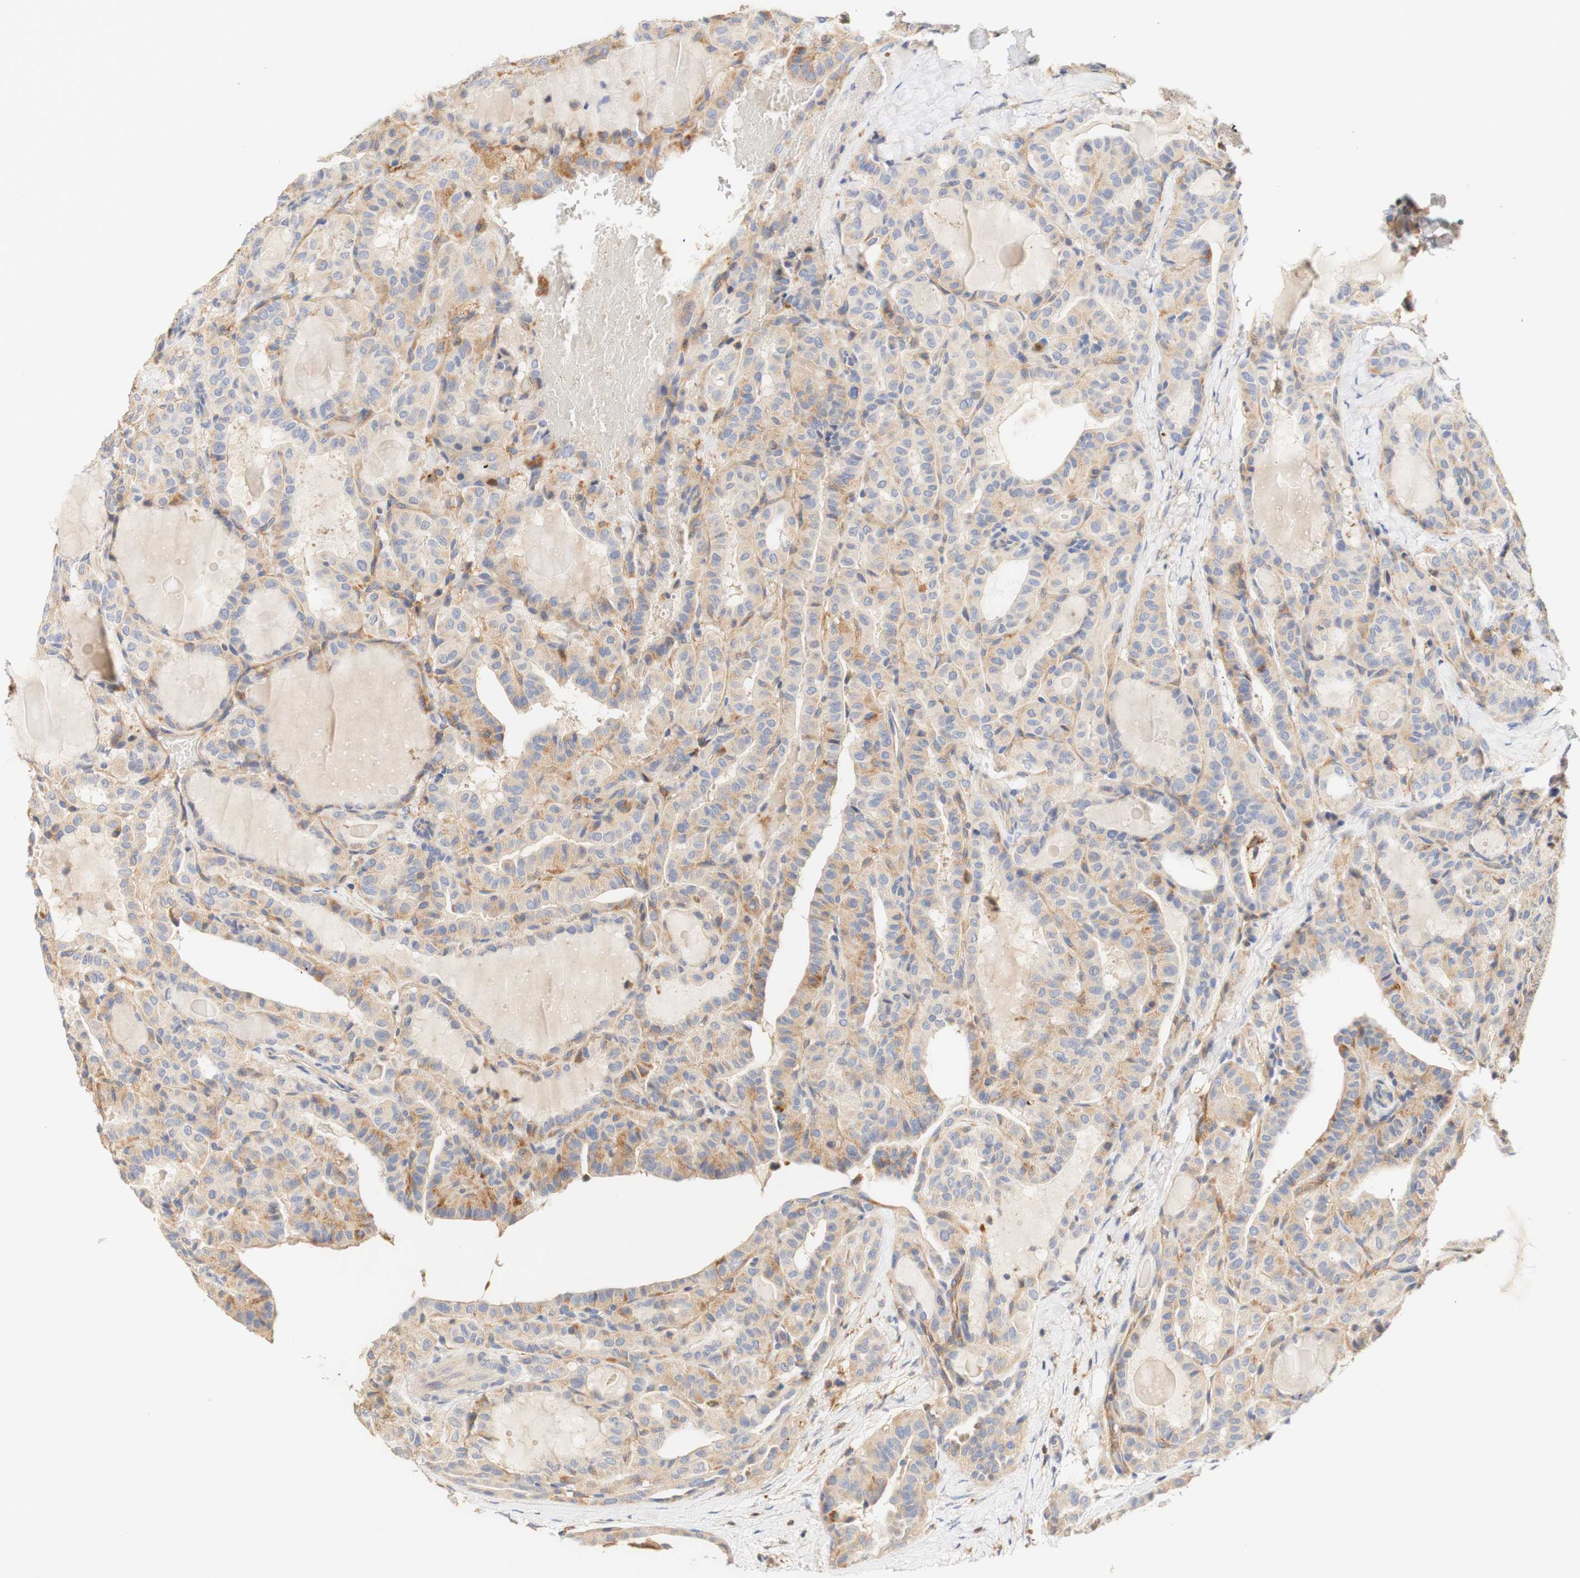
{"staining": {"intensity": "weak", "quantity": "25%-75%", "location": "cytoplasmic/membranous"}, "tissue": "thyroid cancer", "cell_type": "Tumor cells", "image_type": "cancer", "snomed": [{"axis": "morphology", "description": "Papillary adenocarcinoma, NOS"}, {"axis": "topography", "description": "Thyroid gland"}], "caption": "A micrograph showing weak cytoplasmic/membranous staining in about 25%-75% of tumor cells in thyroid cancer, as visualized by brown immunohistochemical staining.", "gene": "PCDH7", "patient": {"sex": "male", "age": 77}}